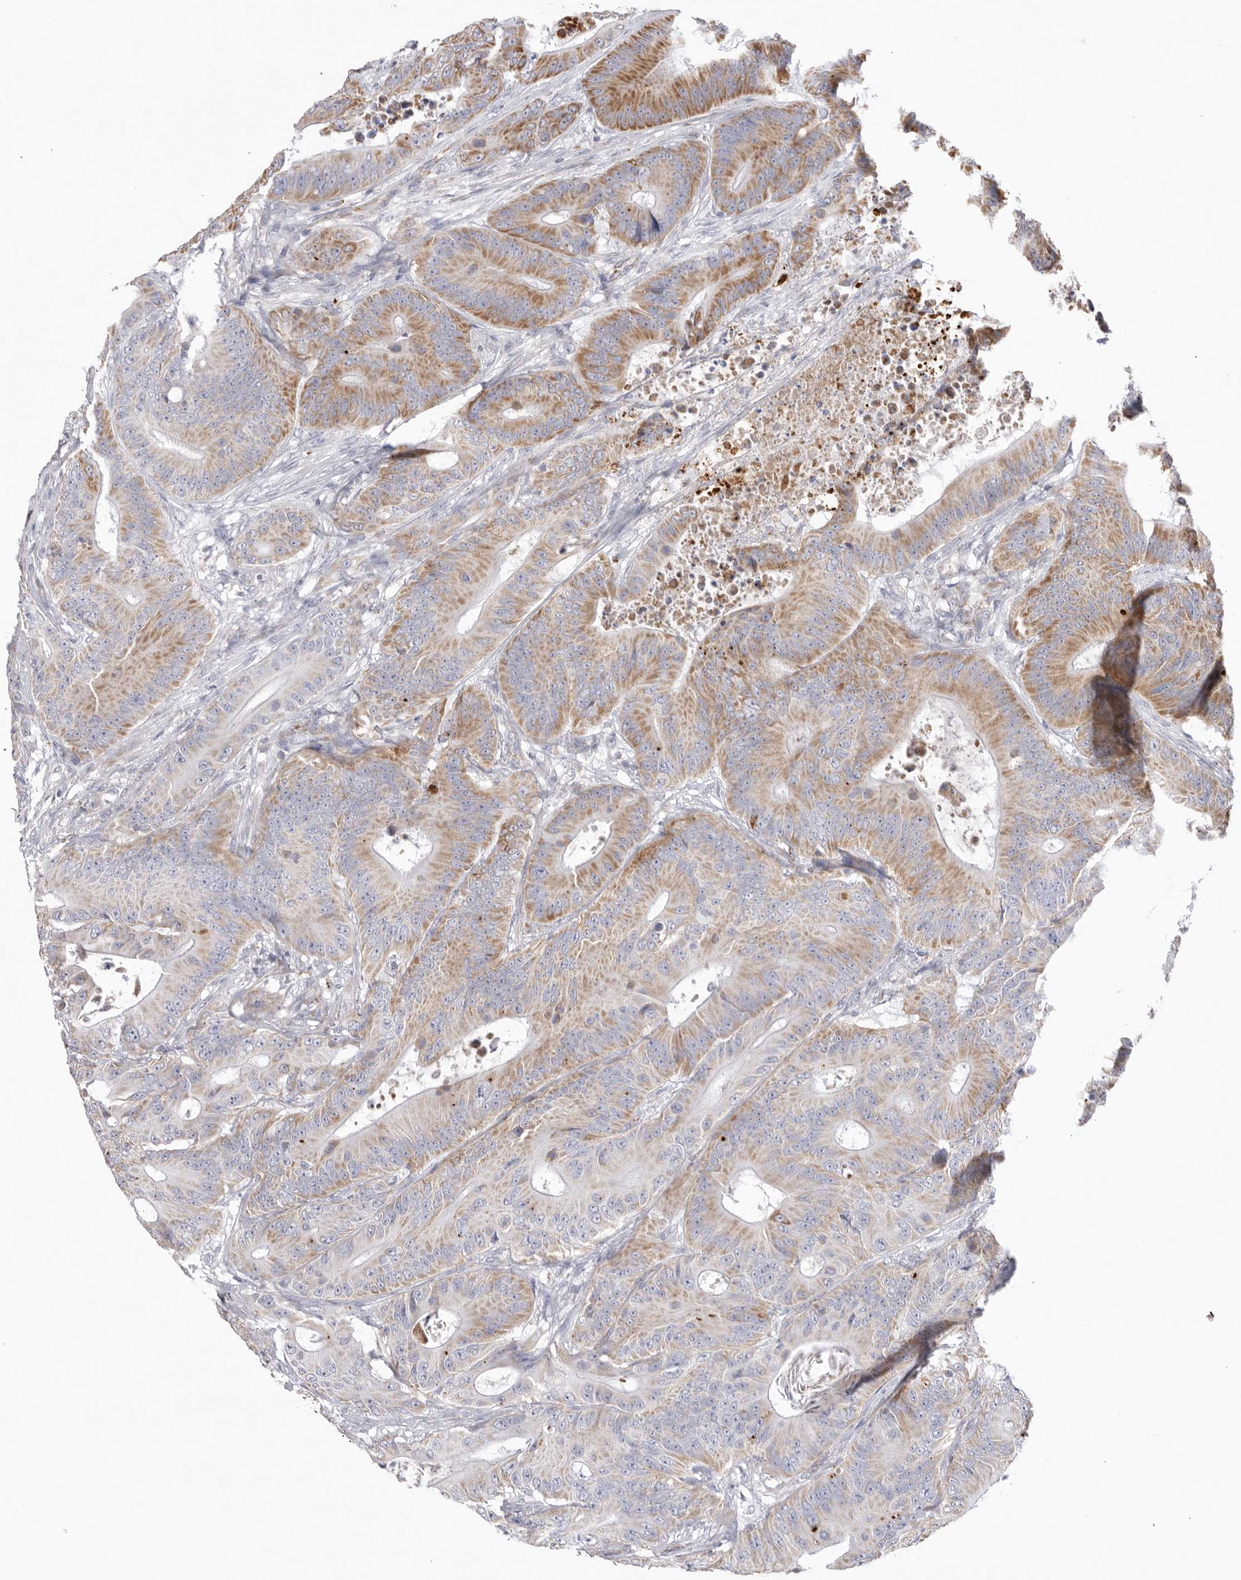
{"staining": {"intensity": "moderate", "quantity": ">75%", "location": "cytoplasmic/membranous"}, "tissue": "colorectal cancer", "cell_type": "Tumor cells", "image_type": "cancer", "snomed": [{"axis": "morphology", "description": "Adenocarcinoma, NOS"}, {"axis": "topography", "description": "Colon"}], "caption": "Immunohistochemical staining of human colorectal adenocarcinoma shows medium levels of moderate cytoplasmic/membranous expression in approximately >75% of tumor cells. Nuclei are stained in blue.", "gene": "VDAC3", "patient": {"sex": "male", "age": 83}}